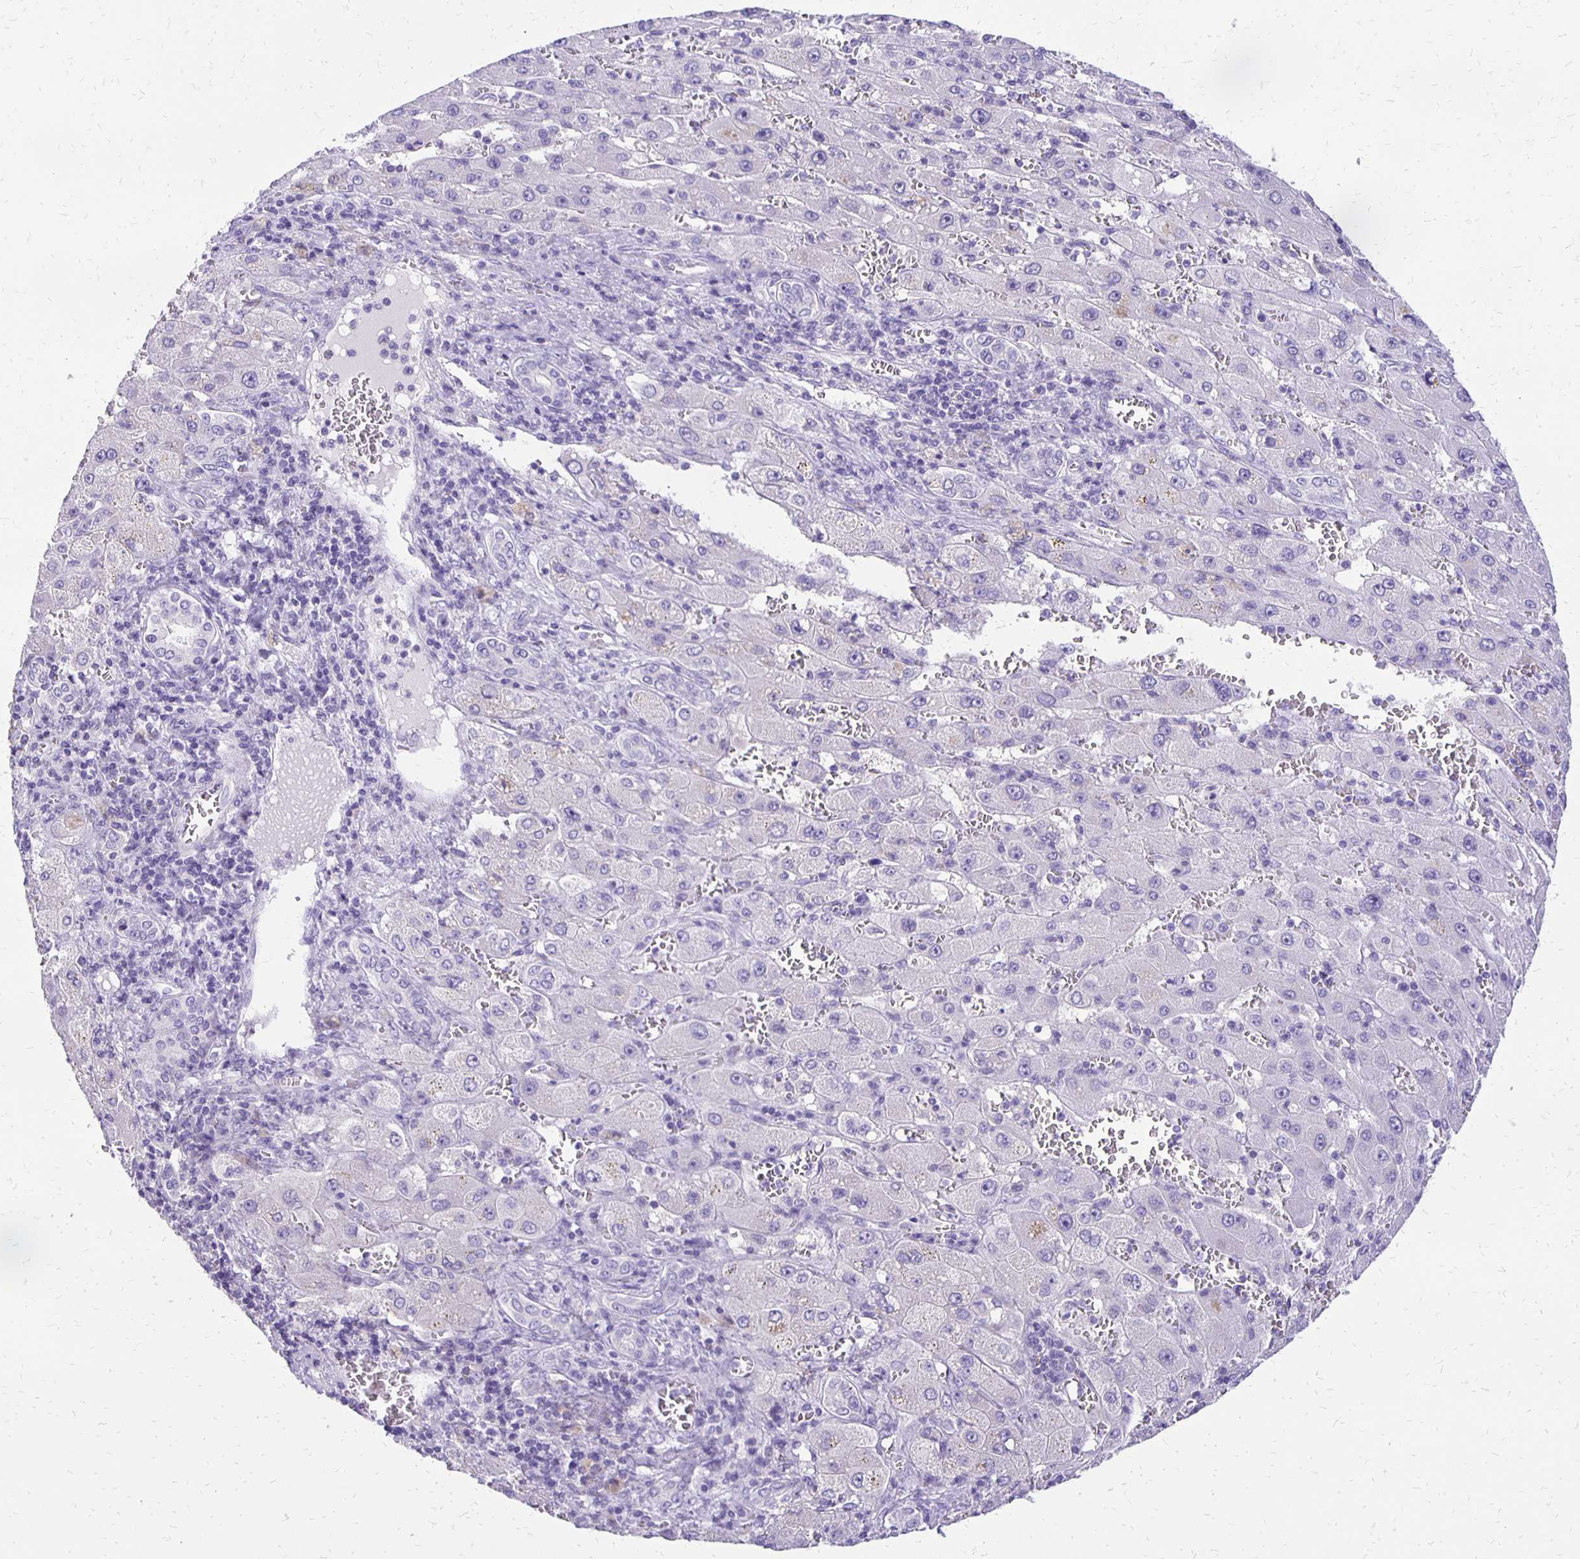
{"staining": {"intensity": "negative", "quantity": "none", "location": "none"}, "tissue": "liver cancer", "cell_type": "Tumor cells", "image_type": "cancer", "snomed": [{"axis": "morphology", "description": "Carcinoma, Hepatocellular, NOS"}, {"axis": "topography", "description": "Liver"}], "caption": "IHC histopathology image of human liver hepatocellular carcinoma stained for a protein (brown), which exhibits no positivity in tumor cells. (DAB (3,3'-diaminobenzidine) IHC, high magnification).", "gene": "ANKRD45", "patient": {"sex": "female", "age": 73}}